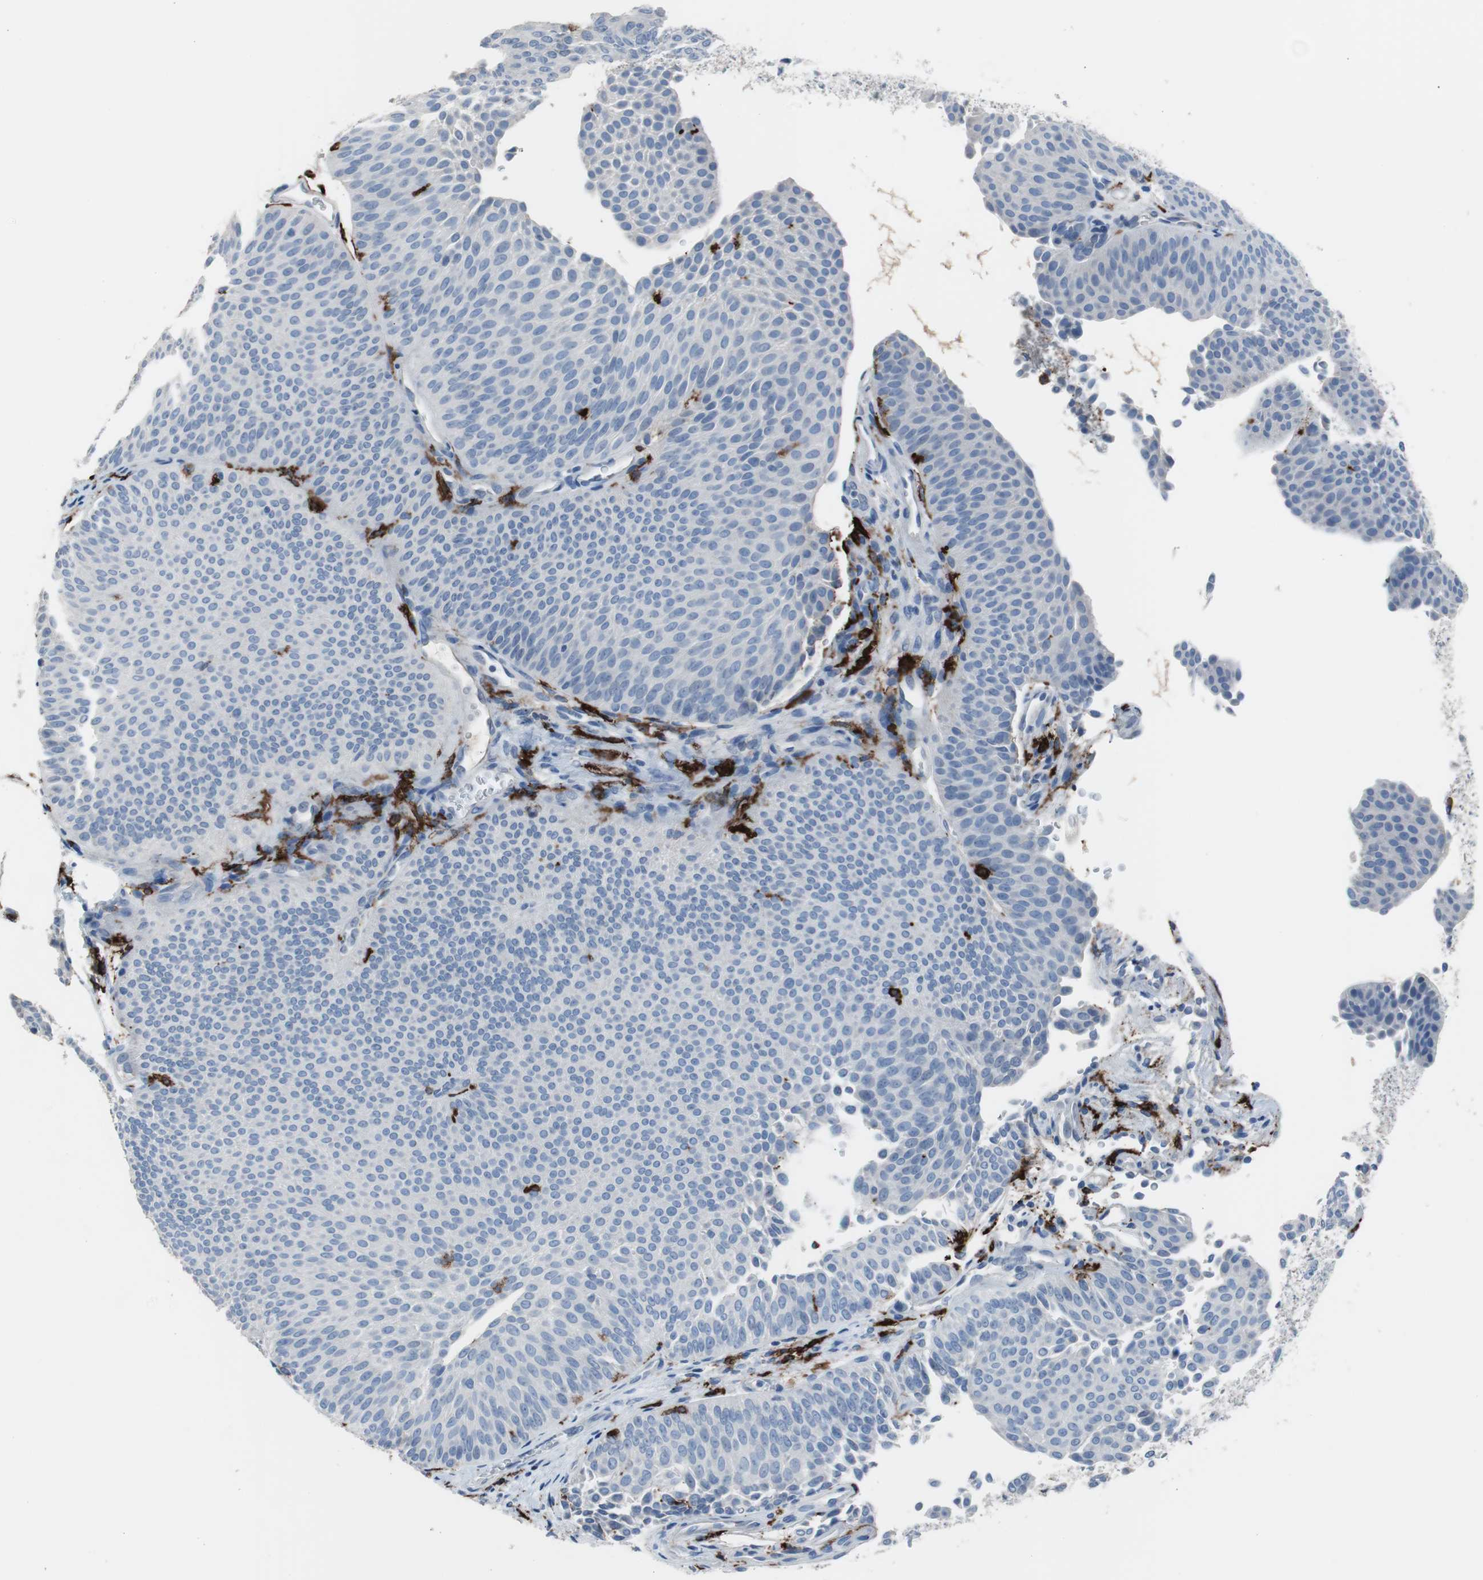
{"staining": {"intensity": "negative", "quantity": "none", "location": "none"}, "tissue": "urothelial cancer", "cell_type": "Tumor cells", "image_type": "cancer", "snomed": [{"axis": "morphology", "description": "Urothelial carcinoma, Low grade"}, {"axis": "topography", "description": "Urinary bladder"}], "caption": "The image displays no staining of tumor cells in urothelial cancer.", "gene": "FCGR2B", "patient": {"sex": "female", "age": 60}}